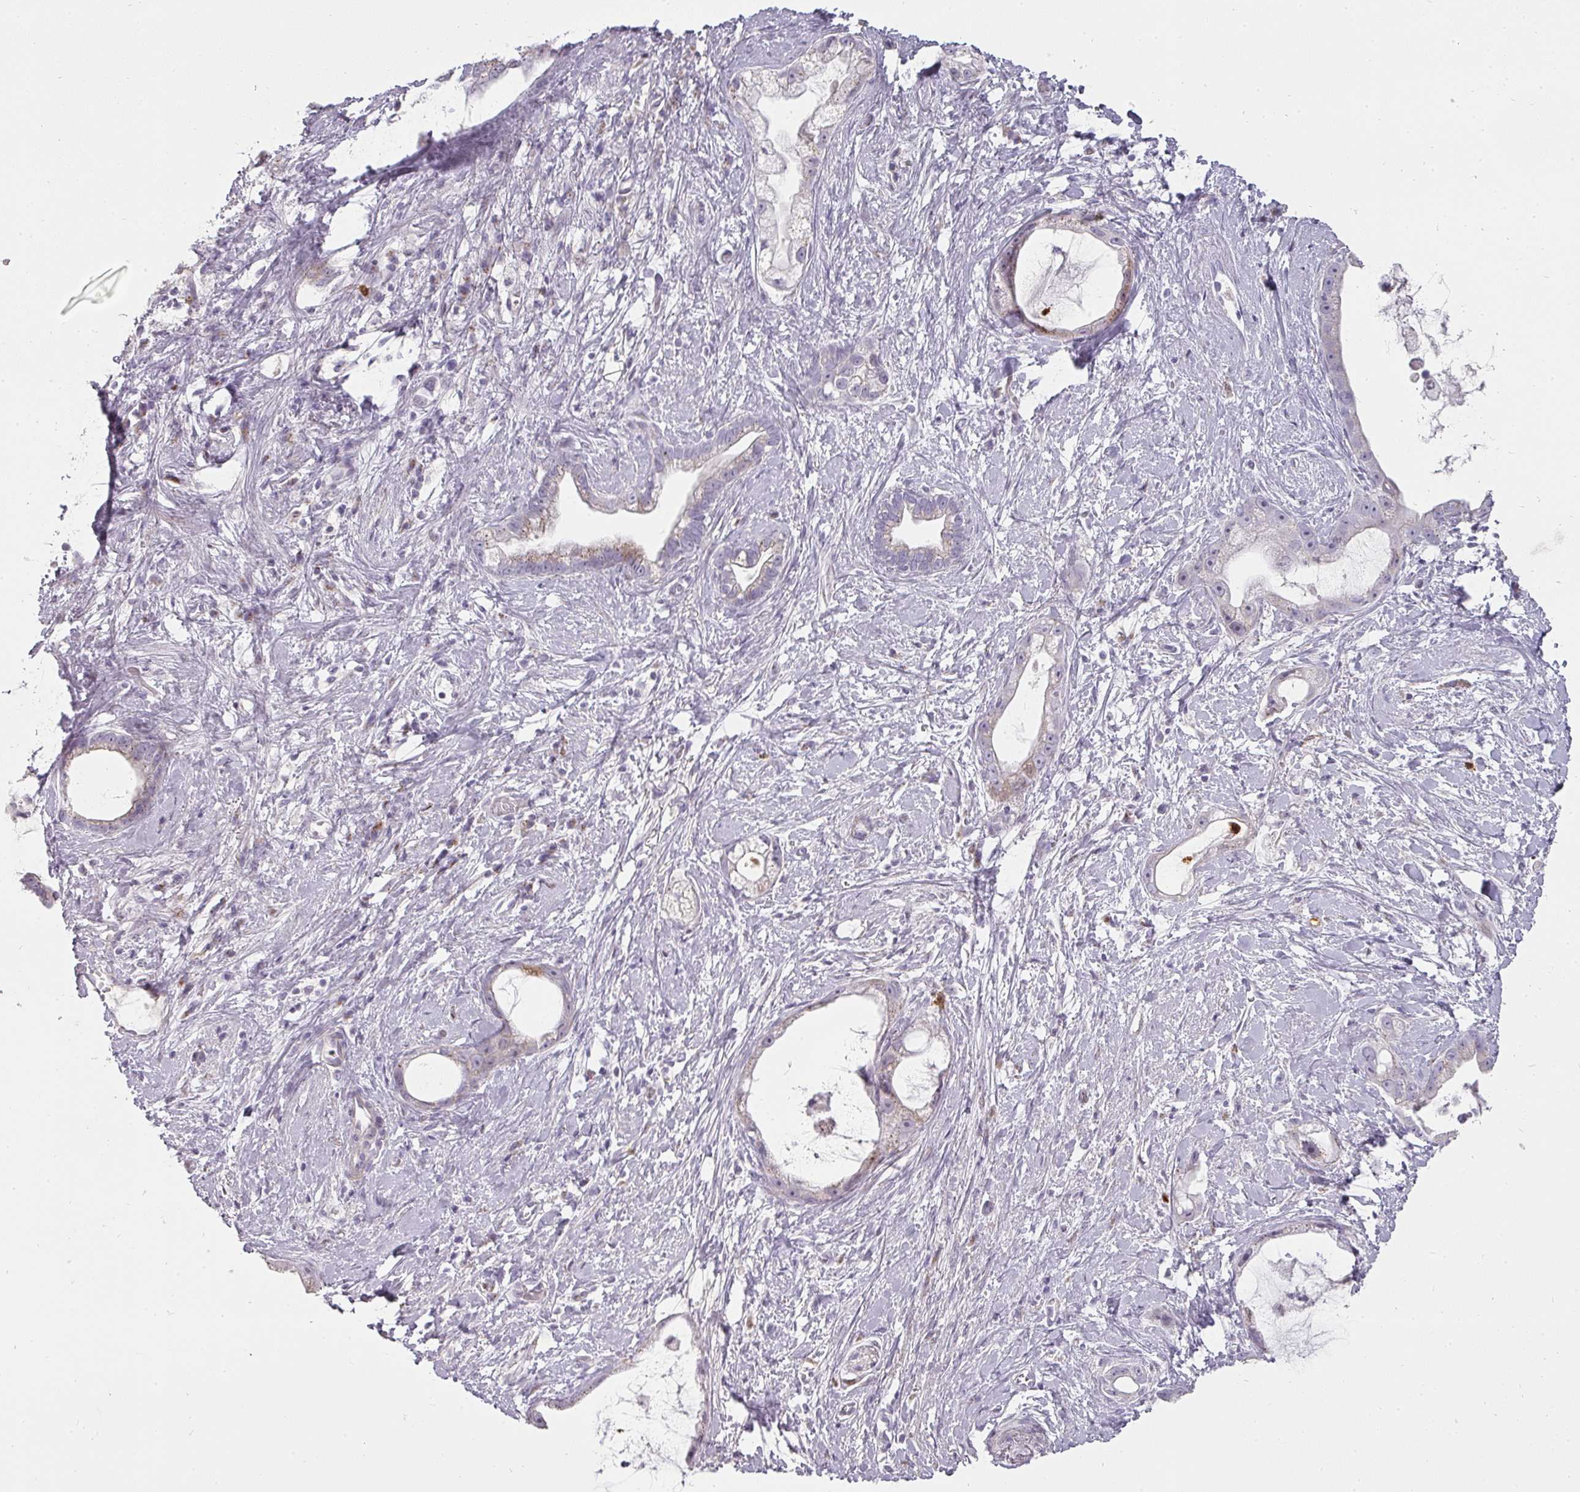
{"staining": {"intensity": "moderate", "quantity": "<25%", "location": "cytoplasmic/membranous"}, "tissue": "stomach cancer", "cell_type": "Tumor cells", "image_type": "cancer", "snomed": [{"axis": "morphology", "description": "Adenocarcinoma, NOS"}, {"axis": "topography", "description": "Stomach"}], "caption": "Immunohistochemical staining of stomach cancer (adenocarcinoma) shows low levels of moderate cytoplasmic/membranous expression in about <25% of tumor cells. The staining was performed using DAB, with brown indicating positive protein expression. Nuclei are stained blue with hematoxylin.", "gene": "BIK", "patient": {"sex": "male", "age": 55}}